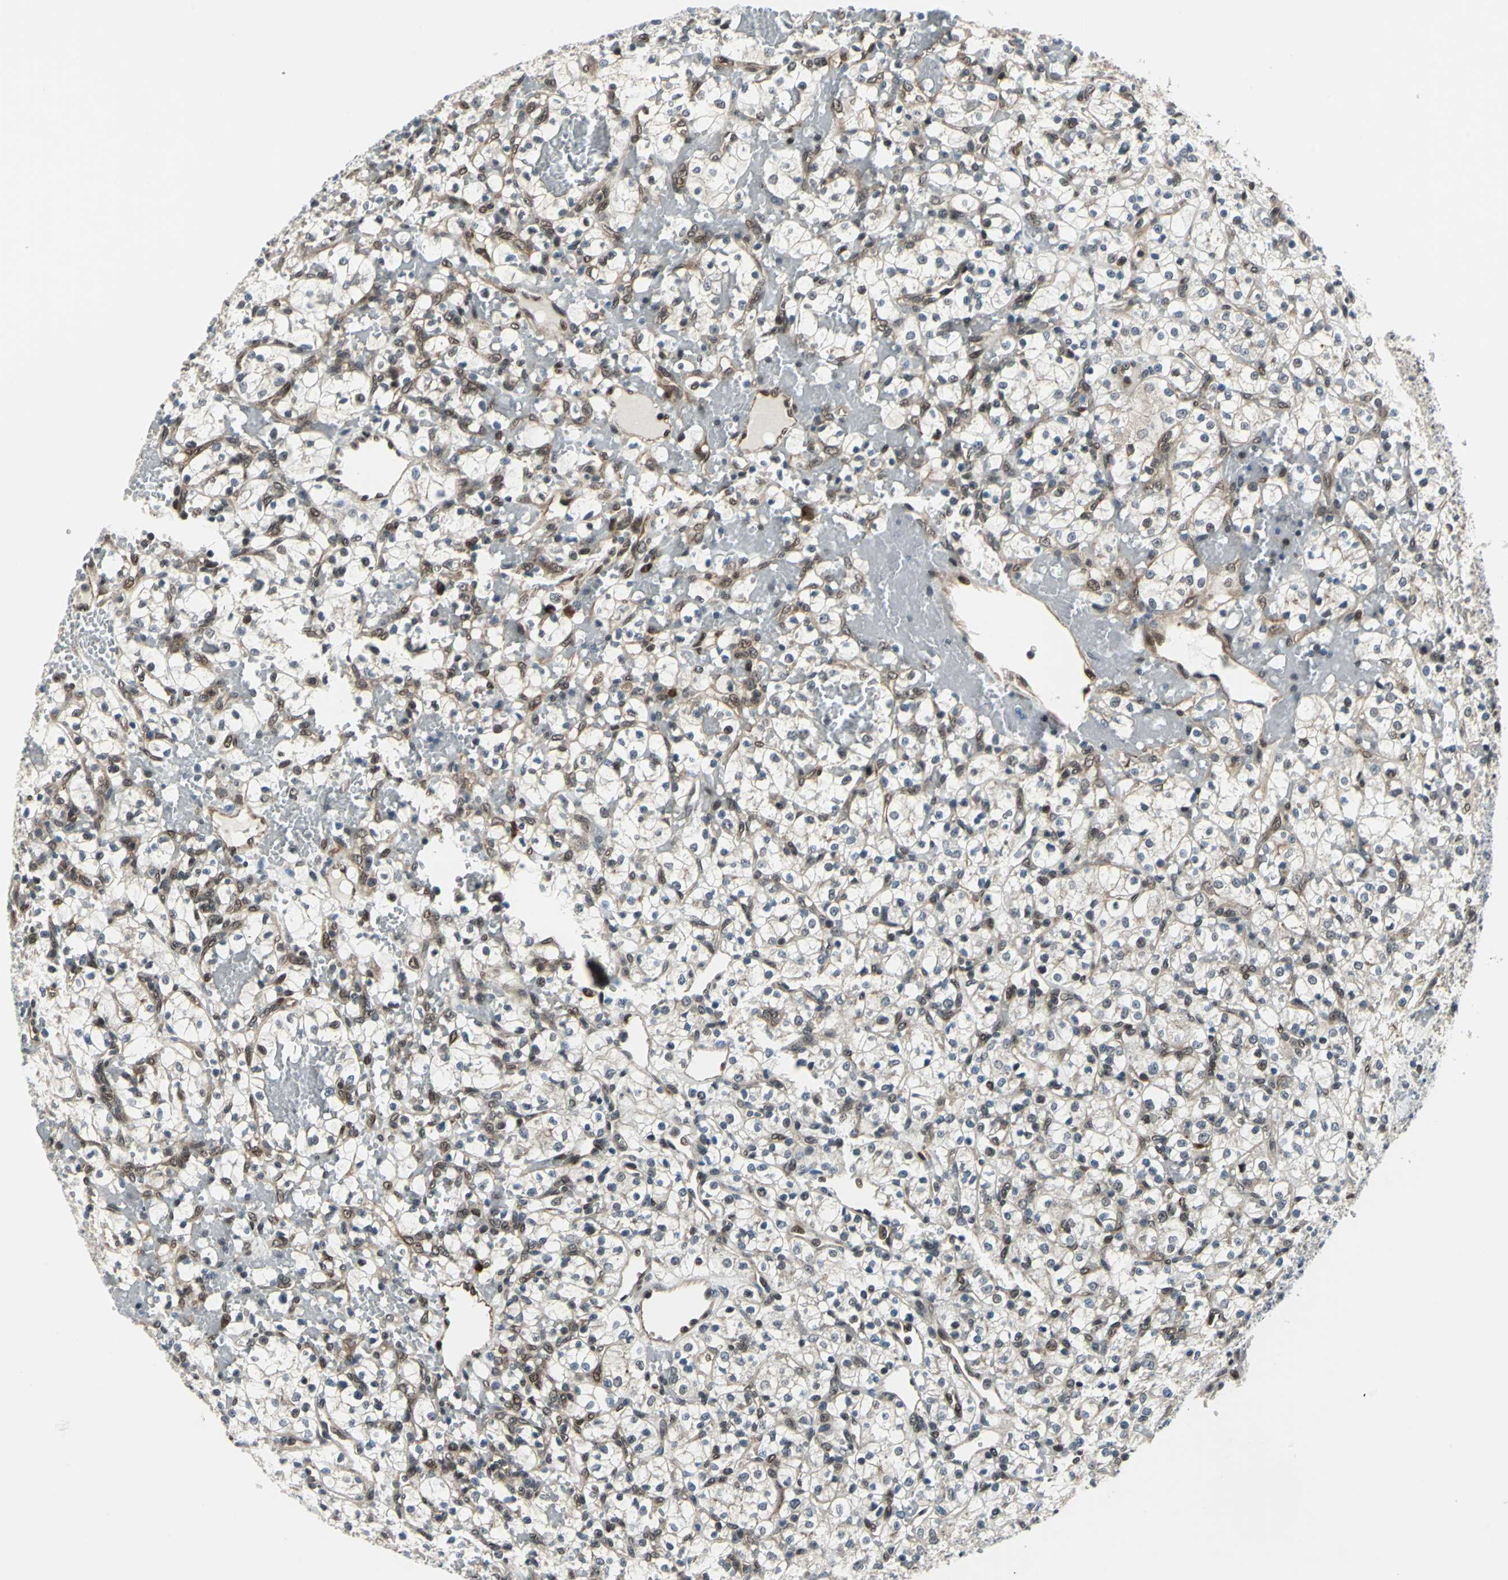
{"staining": {"intensity": "moderate", "quantity": "25%-75%", "location": "cytoplasmic/membranous,nuclear"}, "tissue": "renal cancer", "cell_type": "Tumor cells", "image_type": "cancer", "snomed": [{"axis": "morphology", "description": "Adenocarcinoma, NOS"}, {"axis": "topography", "description": "Kidney"}], "caption": "There is medium levels of moderate cytoplasmic/membranous and nuclear positivity in tumor cells of renal cancer, as demonstrated by immunohistochemical staining (brown color).", "gene": "POLR3K", "patient": {"sex": "female", "age": 60}}